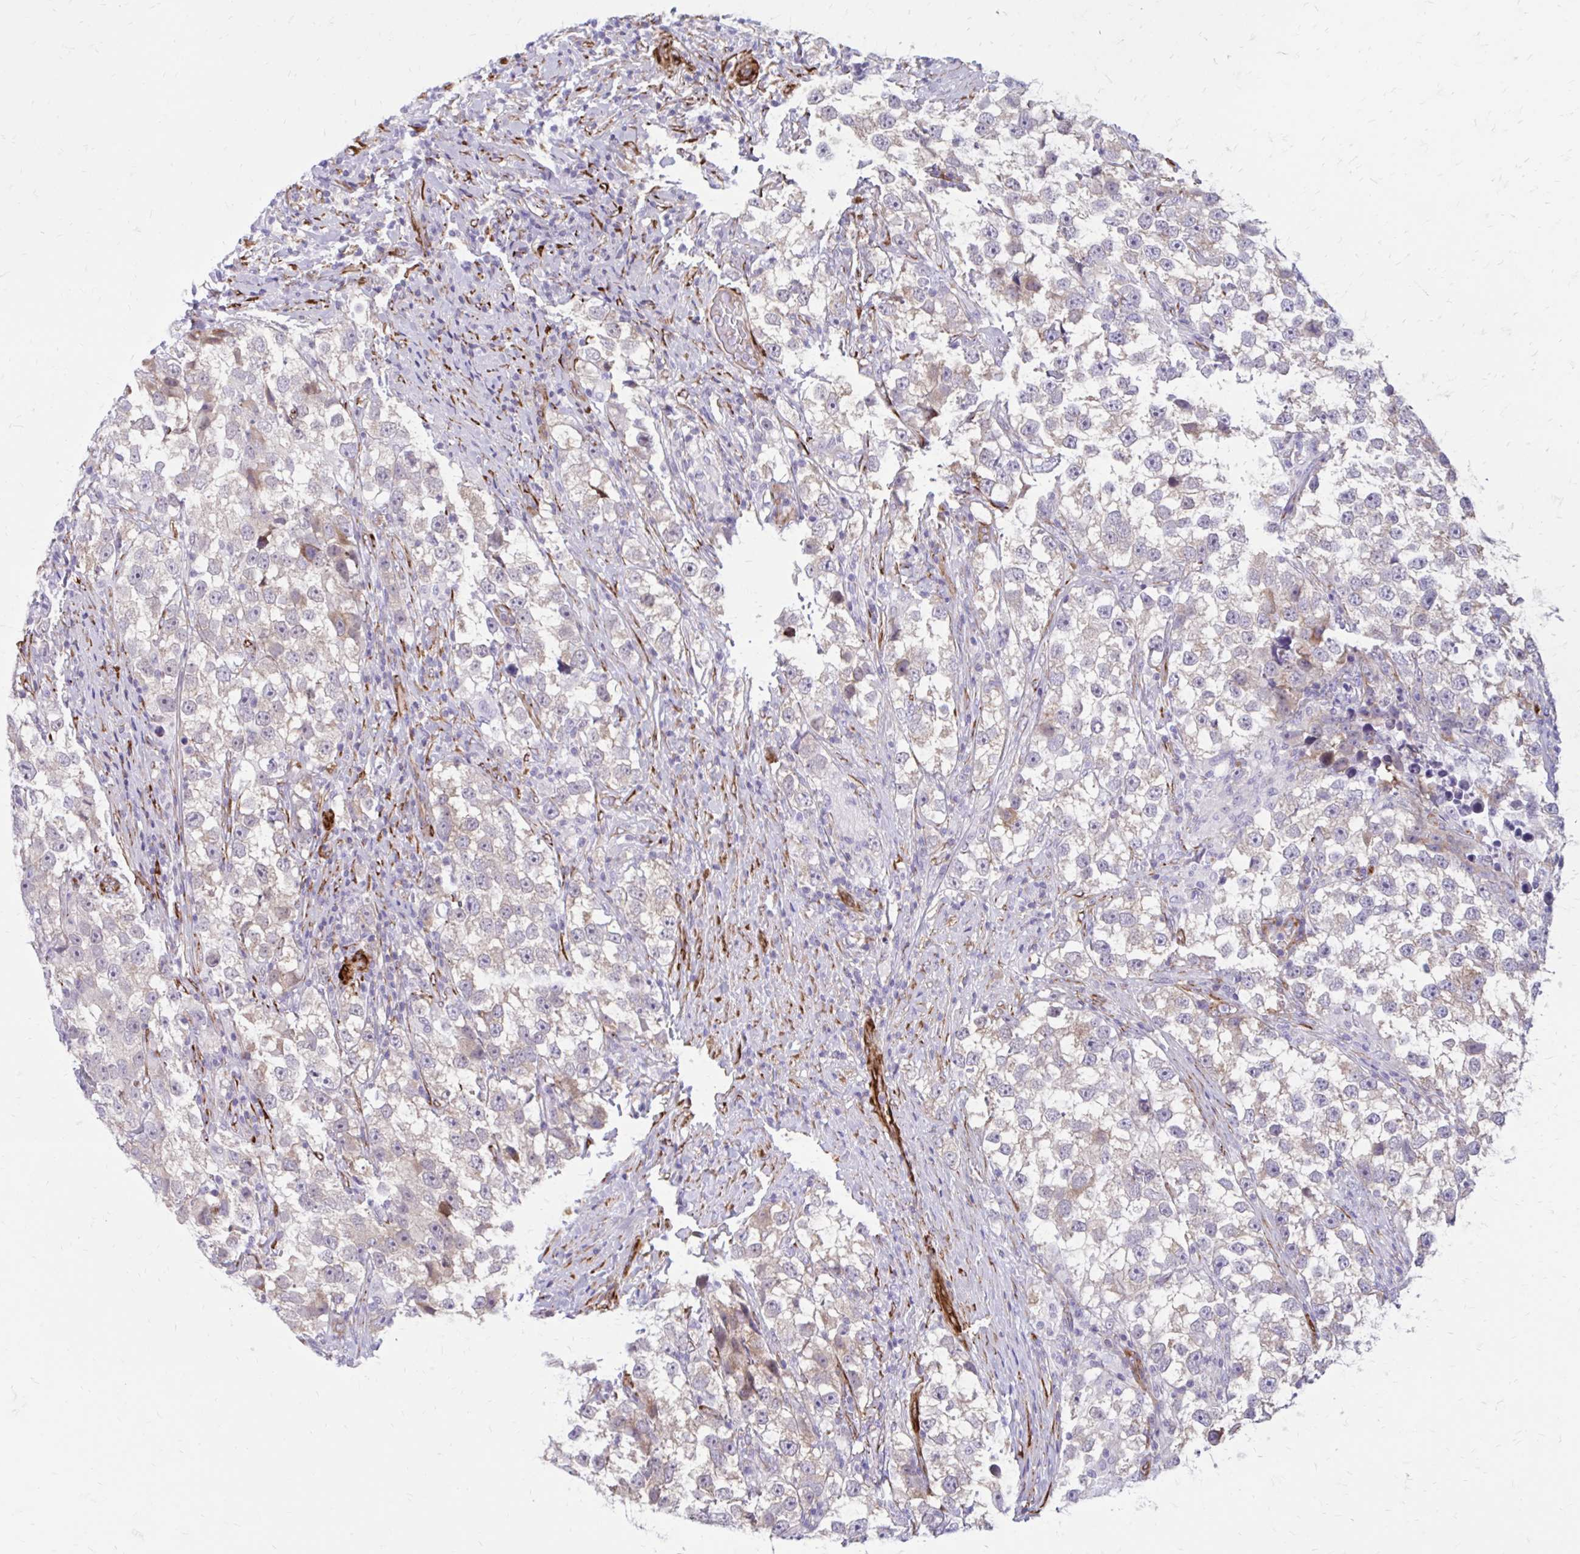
{"staining": {"intensity": "weak", "quantity": "<25%", "location": "cytoplasmic/membranous"}, "tissue": "testis cancer", "cell_type": "Tumor cells", "image_type": "cancer", "snomed": [{"axis": "morphology", "description": "Seminoma, NOS"}, {"axis": "topography", "description": "Testis"}], "caption": "DAB immunohistochemical staining of human testis cancer reveals no significant expression in tumor cells. Brightfield microscopy of immunohistochemistry stained with DAB (brown) and hematoxylin (blue), captured at high magnification.", "gene": "BEND5", "patient": {"sex": "male", "age": 46}}